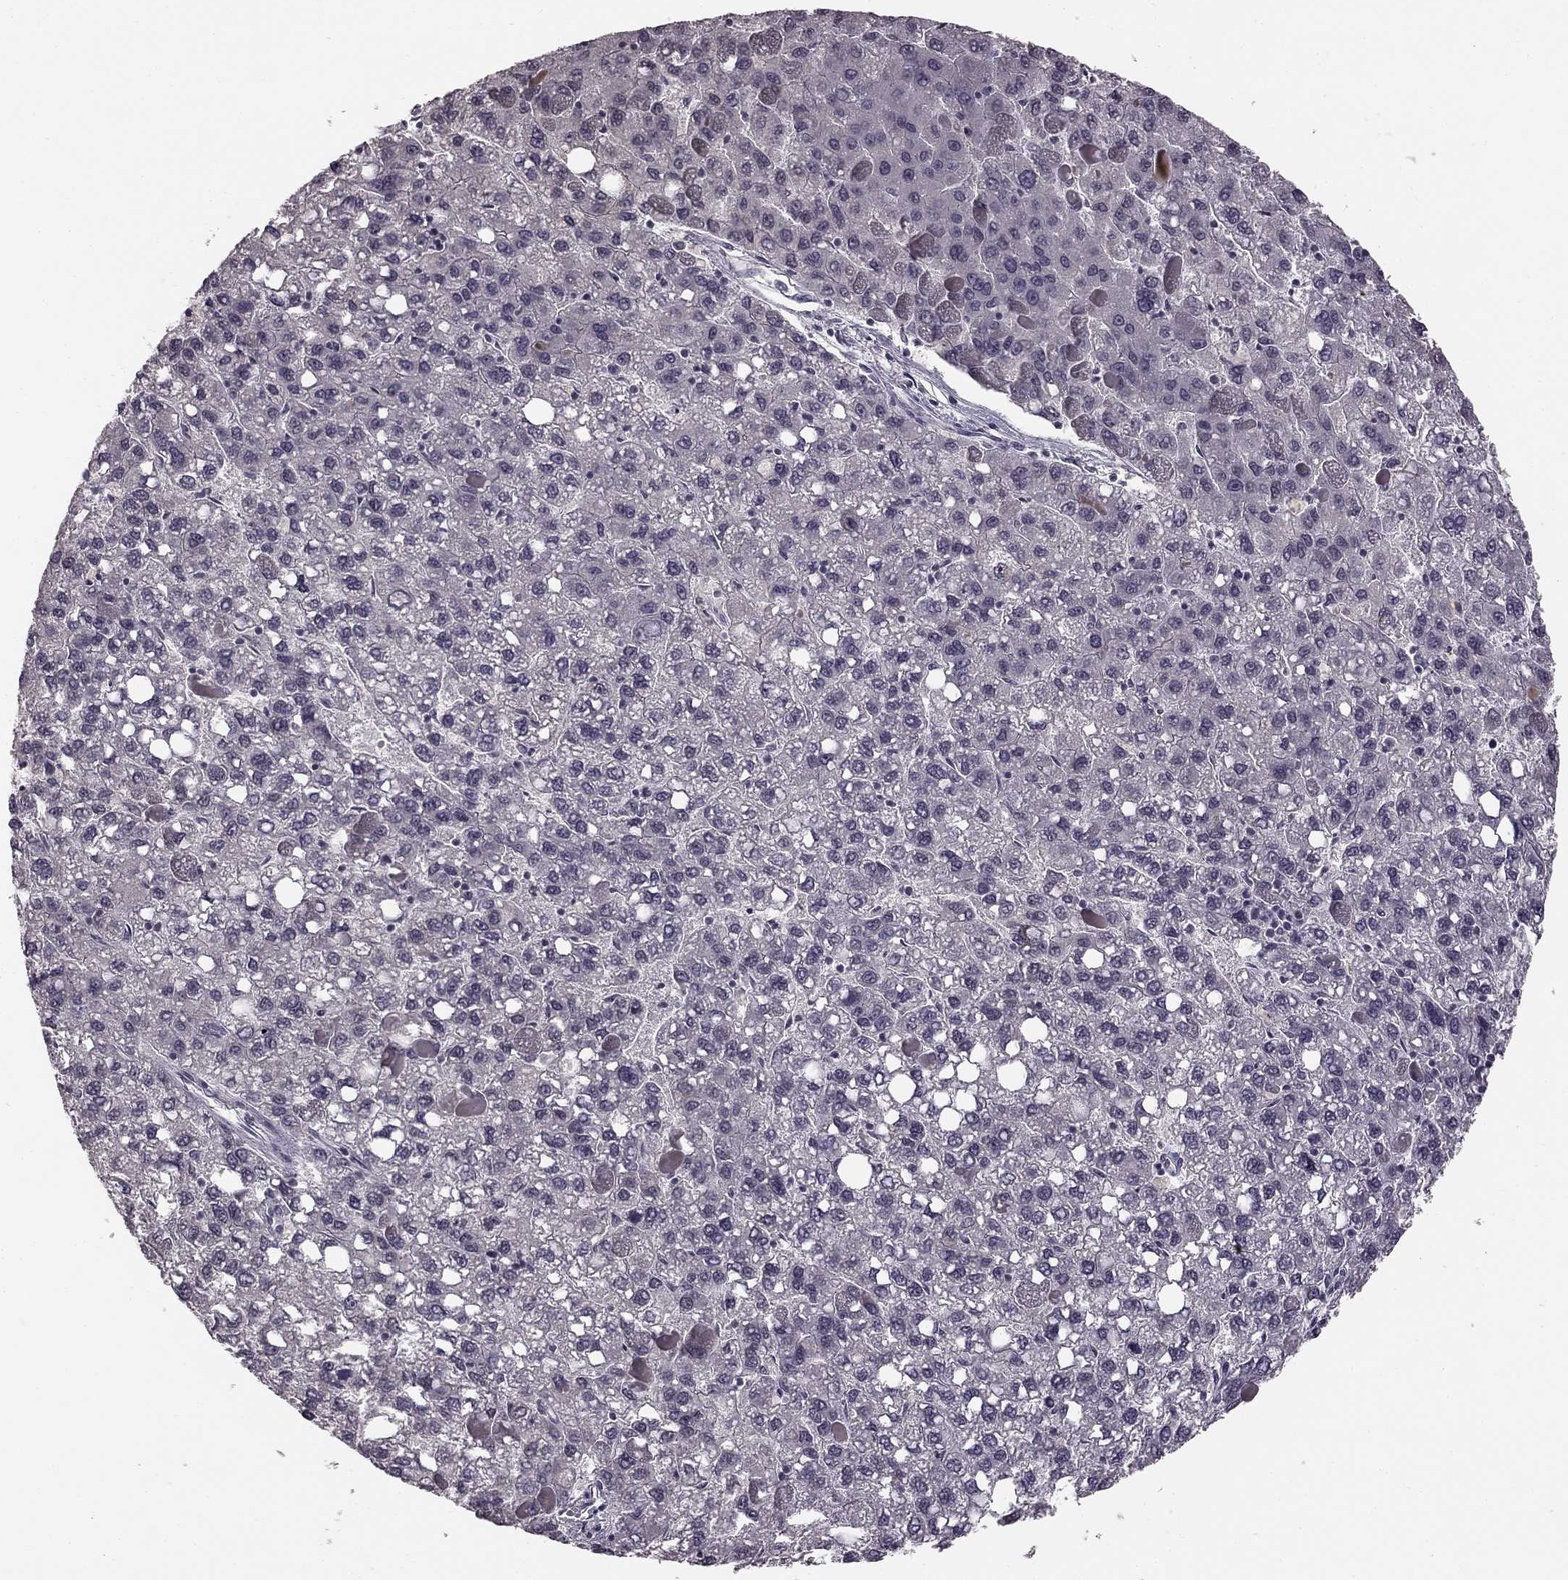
{"staining": {"intensity": "negative", "quantity": "none", "location": "none"}, "tissue": "liver cancer", "cell_type": "Tumor cells", "image_type": "cancer", "snomed": [{"axis": "morphology", "description": "Carcinoma, Hepatocellular, NOS"}, {"axis": "topography", "description": "Liver"}], "caption": "Immunohistochemical staining of hepatocellular carcinoma (liver) displays no significant staining in tumor cells.", "gene": "HCN4", "patient": {"sex": "female", "age": 82}}